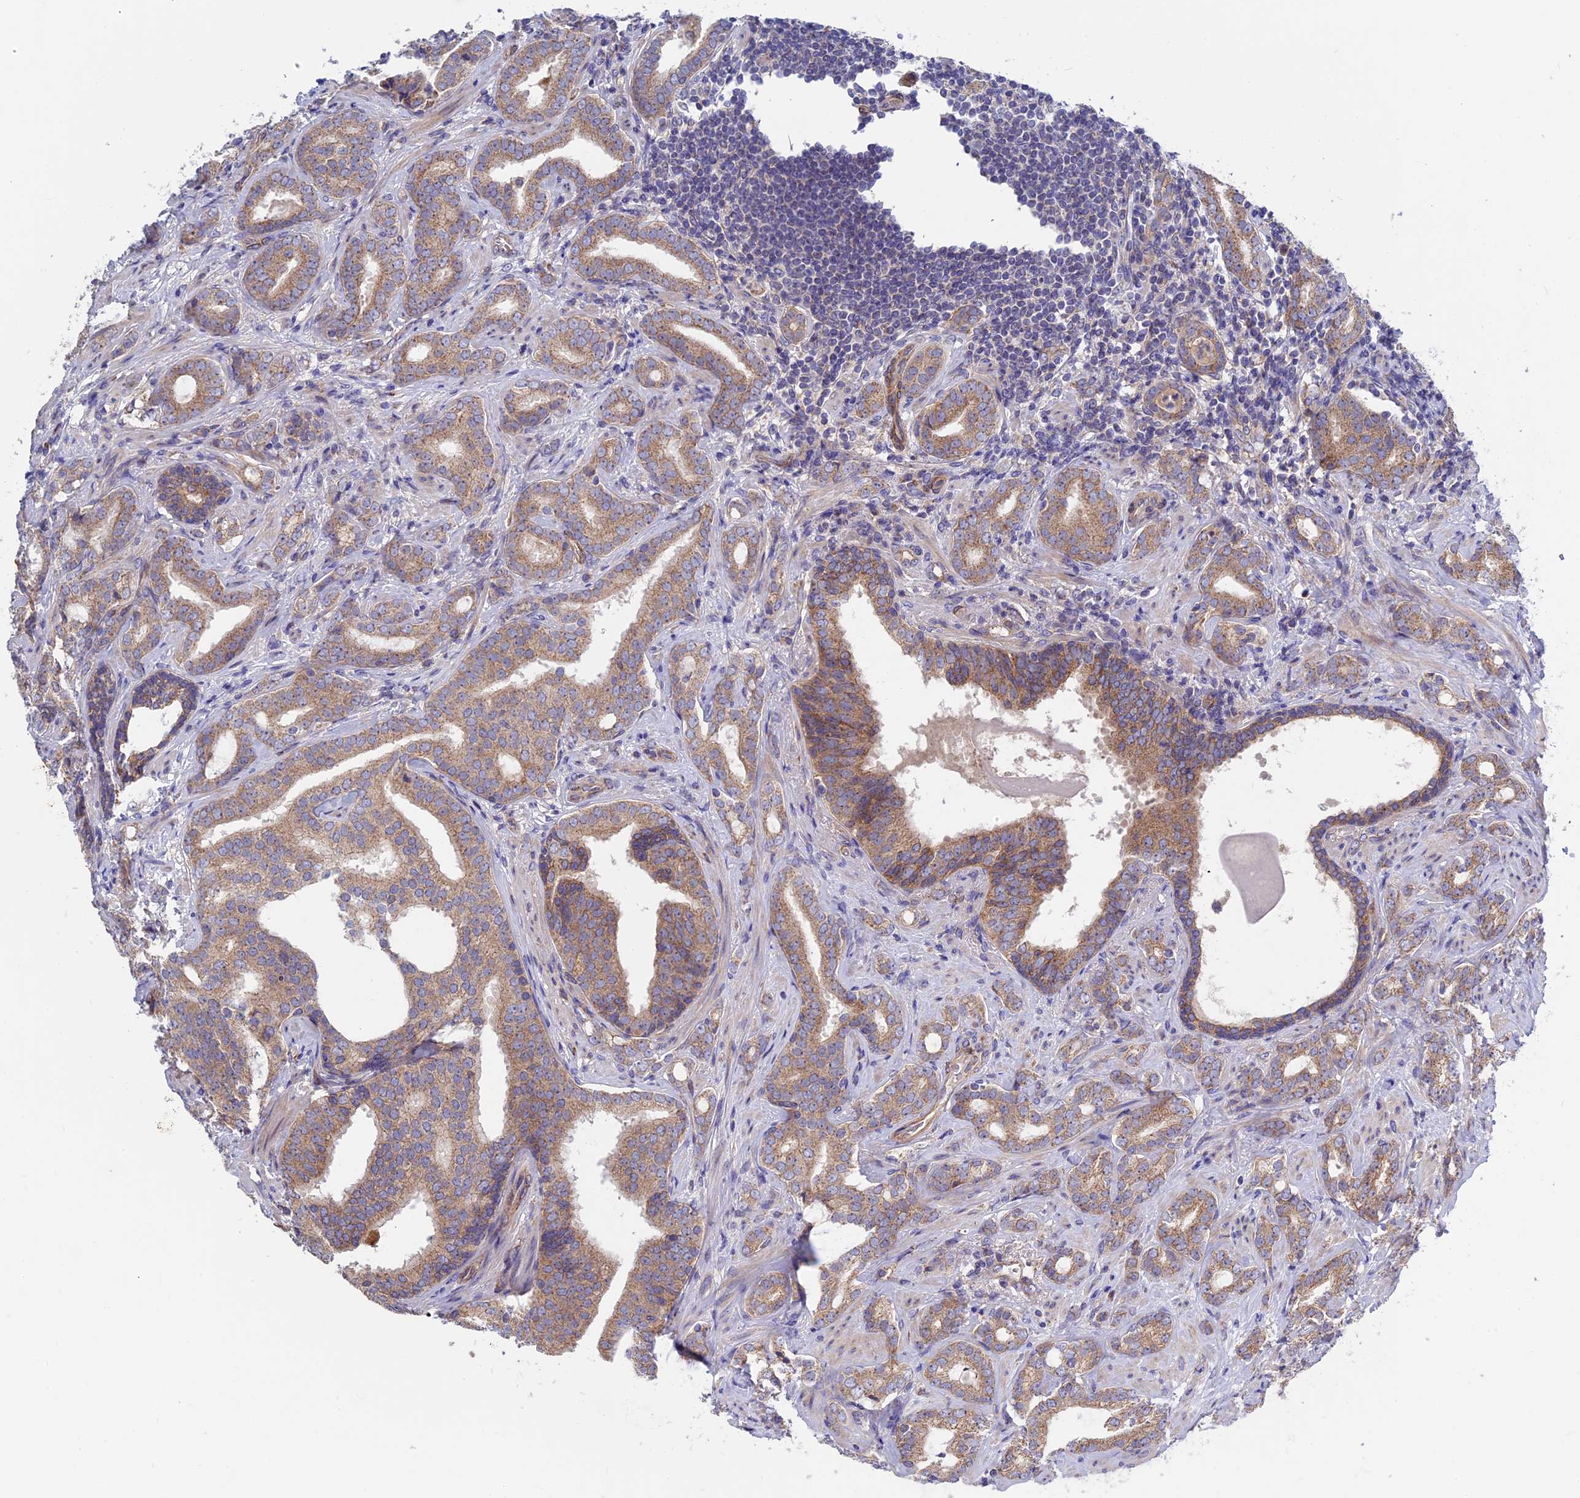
{"staining": {"intensity": "weak", "quantity": ">75%", "location": "cytoplasmic/membranous"}, "tissue": "prostate cancer", "cell_type": "Tumor cells", "image_type": "cancer", "snomed": [{"axis": "morphology", "description": "Adenocarcinoma, High grade"}, {"axis": "topography", "description": "Prostate"}], "caption": "Tumor cells reveal low levels of weak cytoplasmic/membranous positivity in approximately >75% of cells in high-grade adenocarcinoma (prostate). Immunohistochemistry stains the protein of interest in brown and the nuclei are stained blue.", "gene": "ETFDH", "patient": {"sex": "male", "age": 63}}